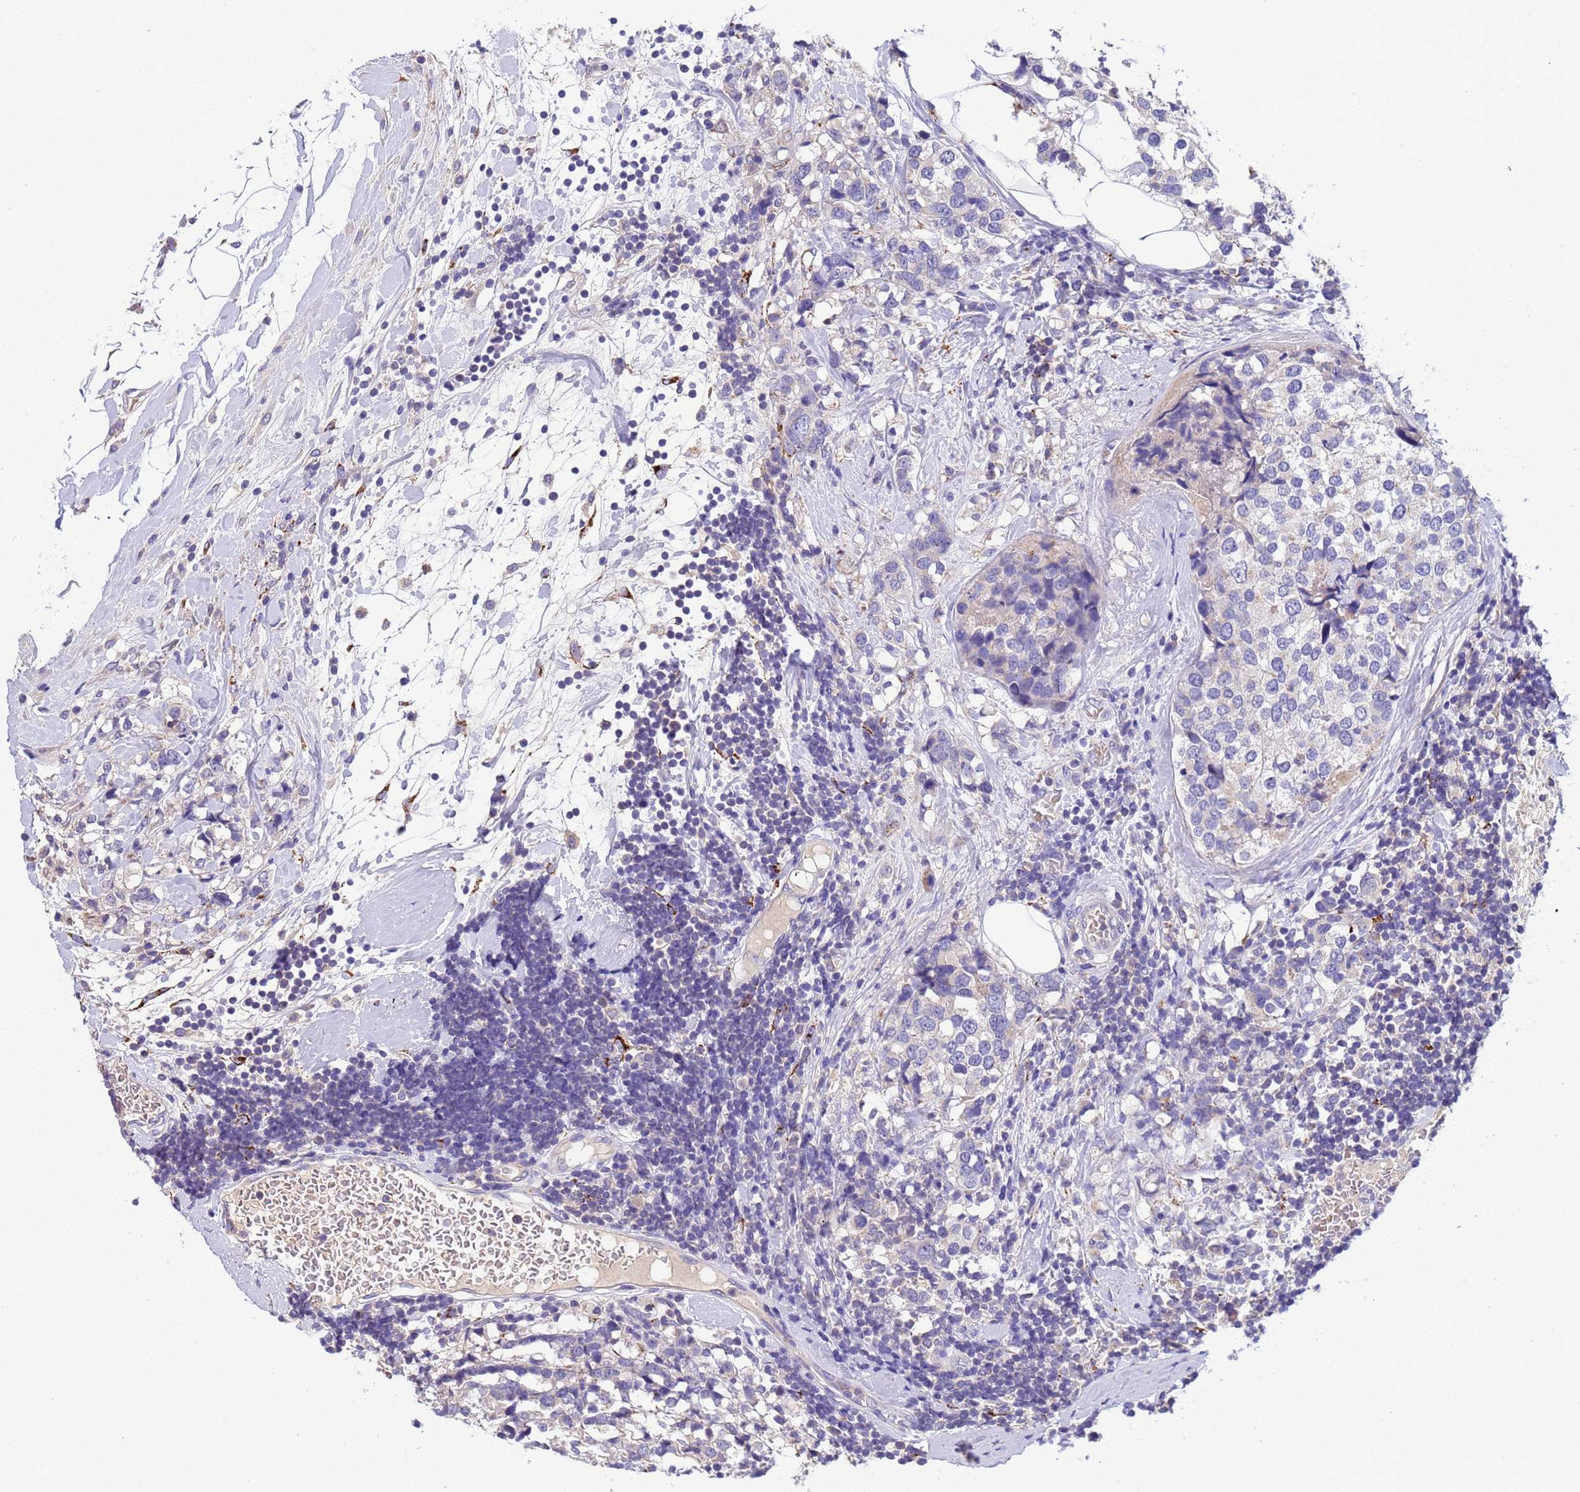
{"staining": {"intensity": "negative", "quantity": "none", "location": "none"}, "tissue": "breast cancer", "cell_type": "Tumor cells", "image_type": "cancer", "snomed": [{"axis": "morphology", "description": "Lobular carcinoma"}, {"axis": "topography", "description": "Breast"}], "caption": "Micrograph shows no significant protein expression in tumor cells of breast cancer.", "gene": "SLC24A3", "patient": {"sex": "female", "age": 59}}